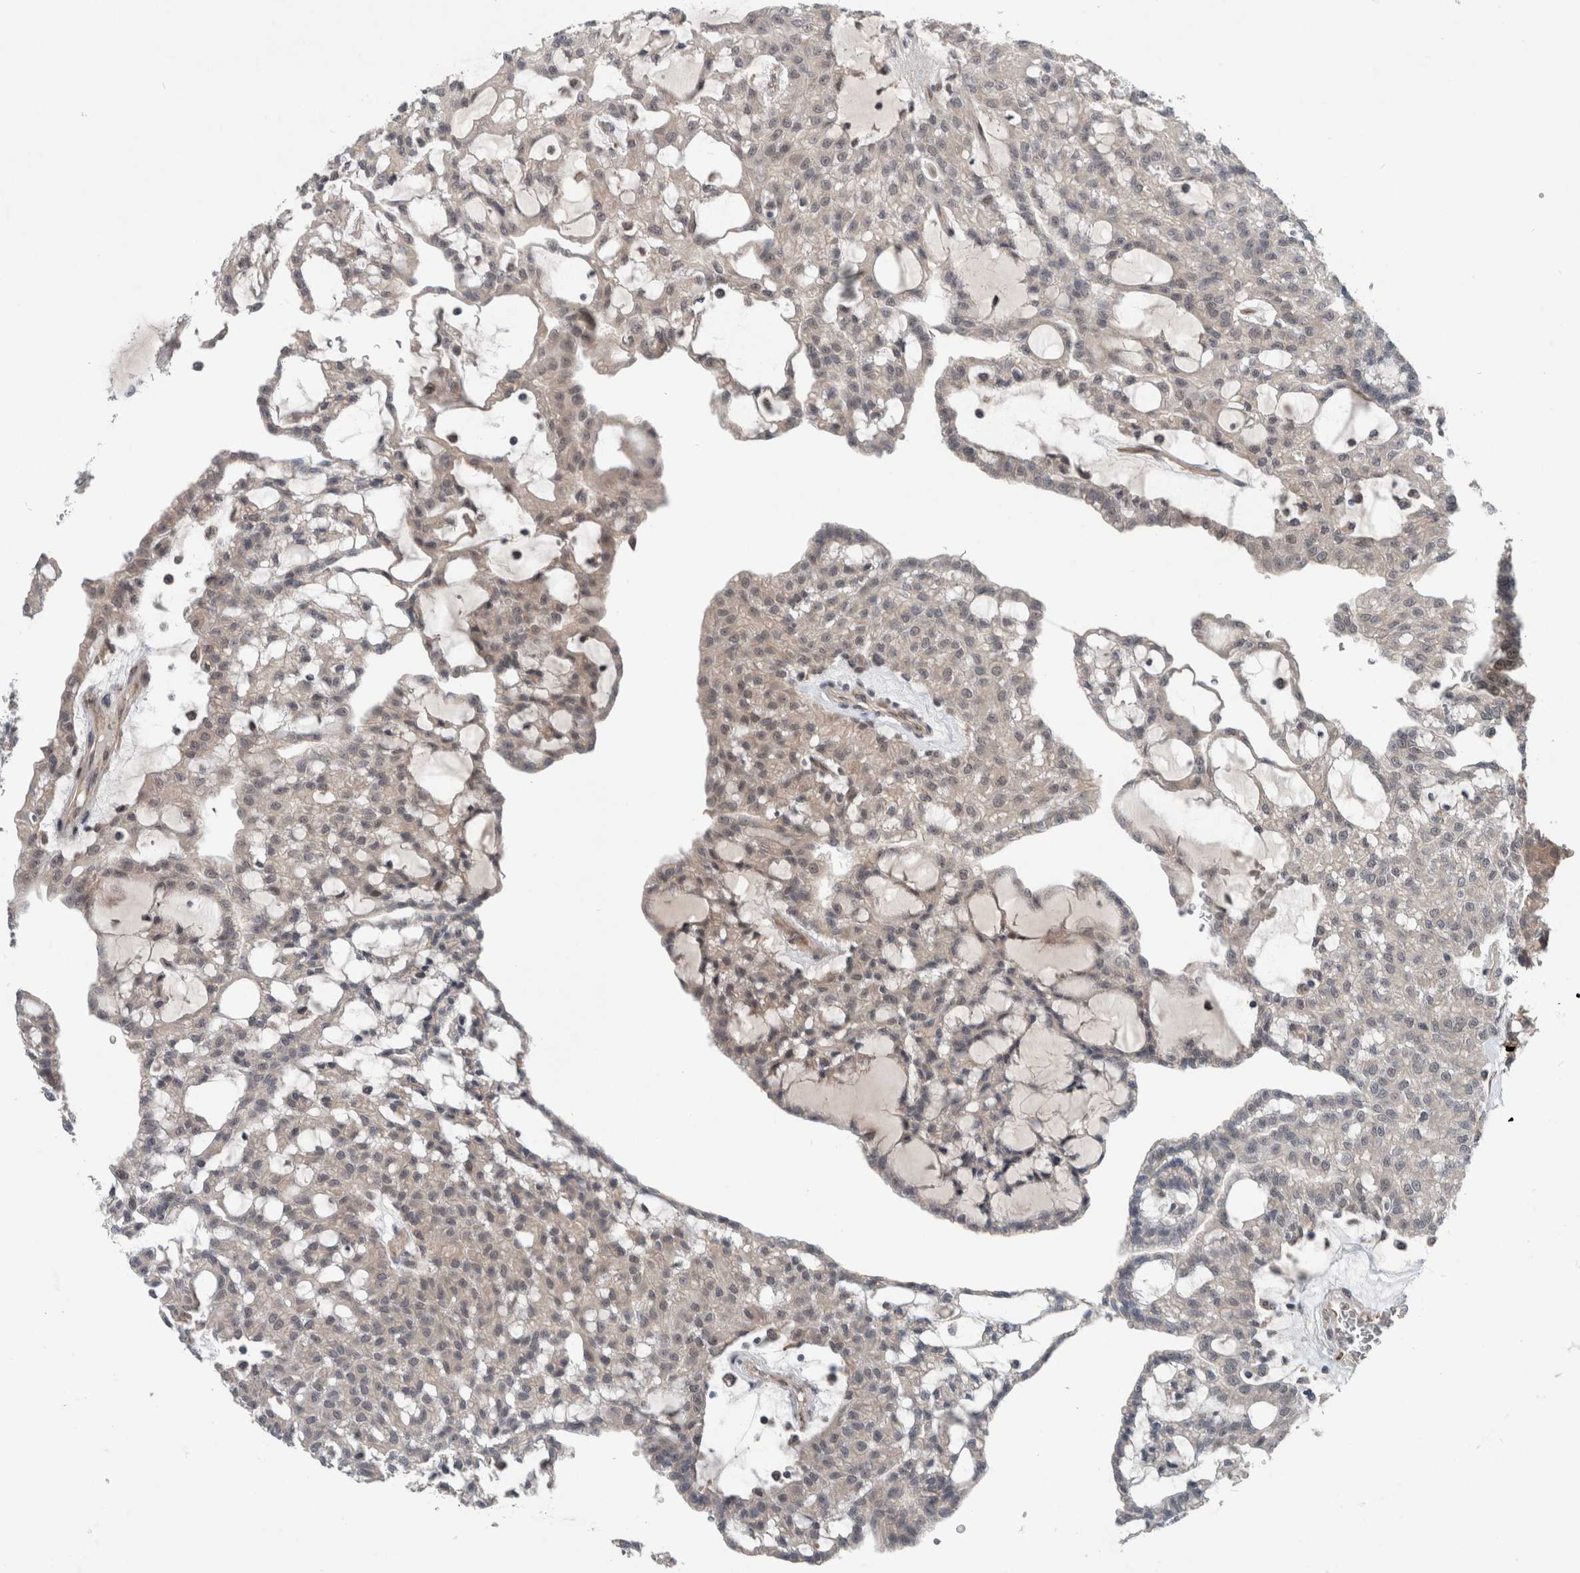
{"staining": {"intensity": "negative", "quantity": "none", "location": "none"}, "tissue": "renal cancer", "cell_type": "Tumor cells", "image_type": "cancer", "snomed": [{"axis": "morphology", "description": "Adenocarcinoma, NOS"}, {"axis": "topography", "description": "Kidney"}], "caption": "The IHC image has no significant positivity in tumor cells of adenocarcinoma (renal) tissue.", "gene": "GIMAP6", "patient": {"sex": "male", "age": 63}}